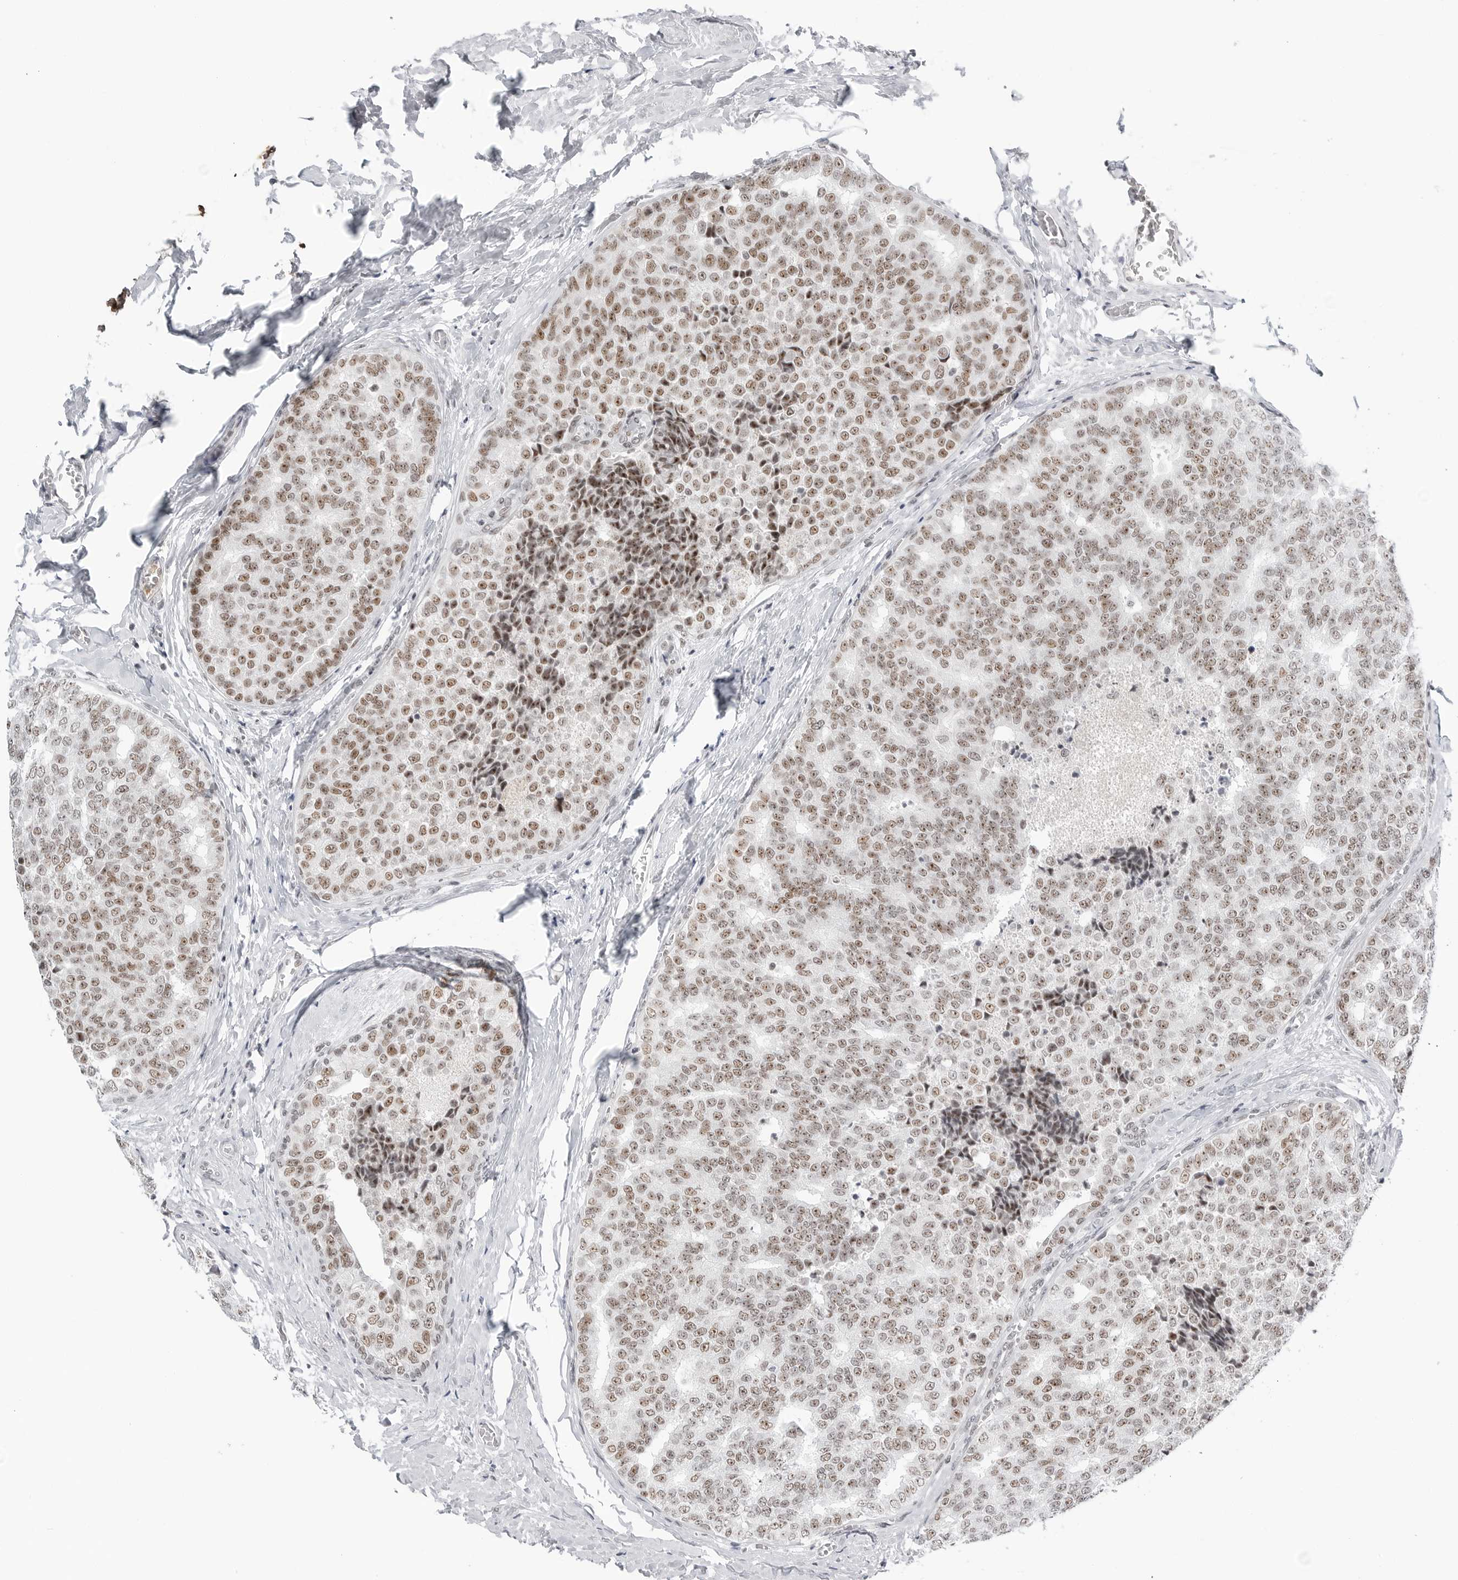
{"staining": {"intensity": "moderate", "quantity": ">75%", "location": "nuclear"}, "tissue": "breast cancer", "cell_type": "Tumor cells", "image_type": "cancer", "snomed": [{"axis": "morphology", "description": "Normal tissue, NOS"}, {"axis": "morphology", "description": "Duct carcinoma"}, {"axis": "topography", "description": "Breast"}], "caption": "Tumor cells exhibit medium levels of moderate nuclear staining in approximately >75% of cells in breast cancer. (DAB = brown stain, brightfield microscopy at high magnification).", "gene": "WRAP53", "patient": {"sex": "female", "age": 43}}